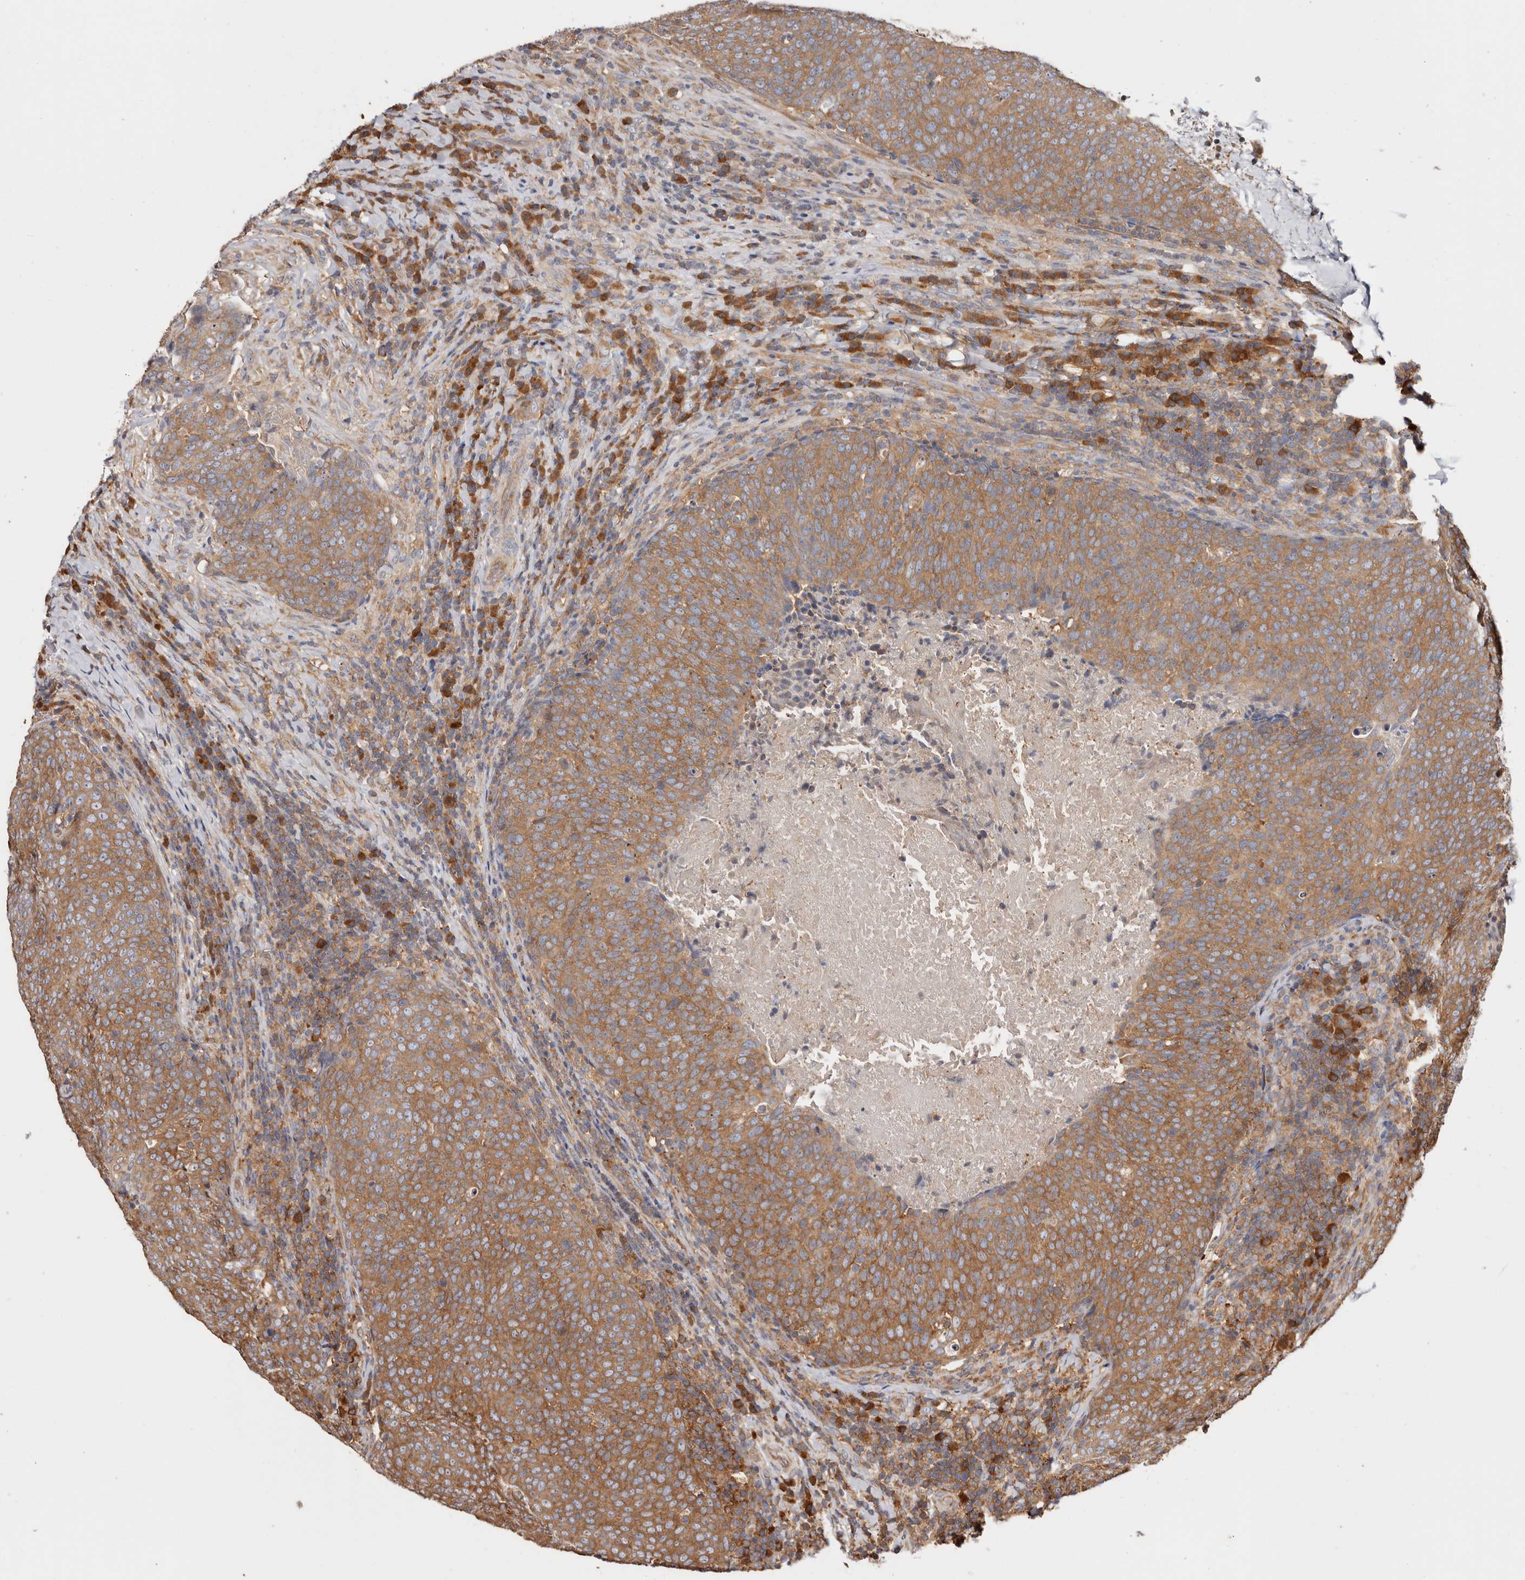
{"staining": {"intensity": "moderate", "quantity": ">75%", "location": "cytoplasmic/membranous"}, "tissue": "head and neck cancer", "cell_type": "Tumor cells", "image_type": "cancer", "snomed": [{"axis": "morphology", "description": "Squamous cell carcinoma, NOS"}, {"axis": "morphology", "description": "Squamous cell carcinoma, metastatic, NOS"}, {"axis": "topography", "description": "Lymph node"}, {"axis": "topography", "description": "Head-Neck"}], "caption": "Metastatic squamous cell carcinoma (head and neck) was stained to show a protein in brown. There is medium levels of moderate cytoplasmic/membranous staining in about >75% of tumor cells. (Brightfield microscopy of DAB IHC at high magnification).", "gene": "EPRS1", "patient": {"sex": "male", "age": 62}}